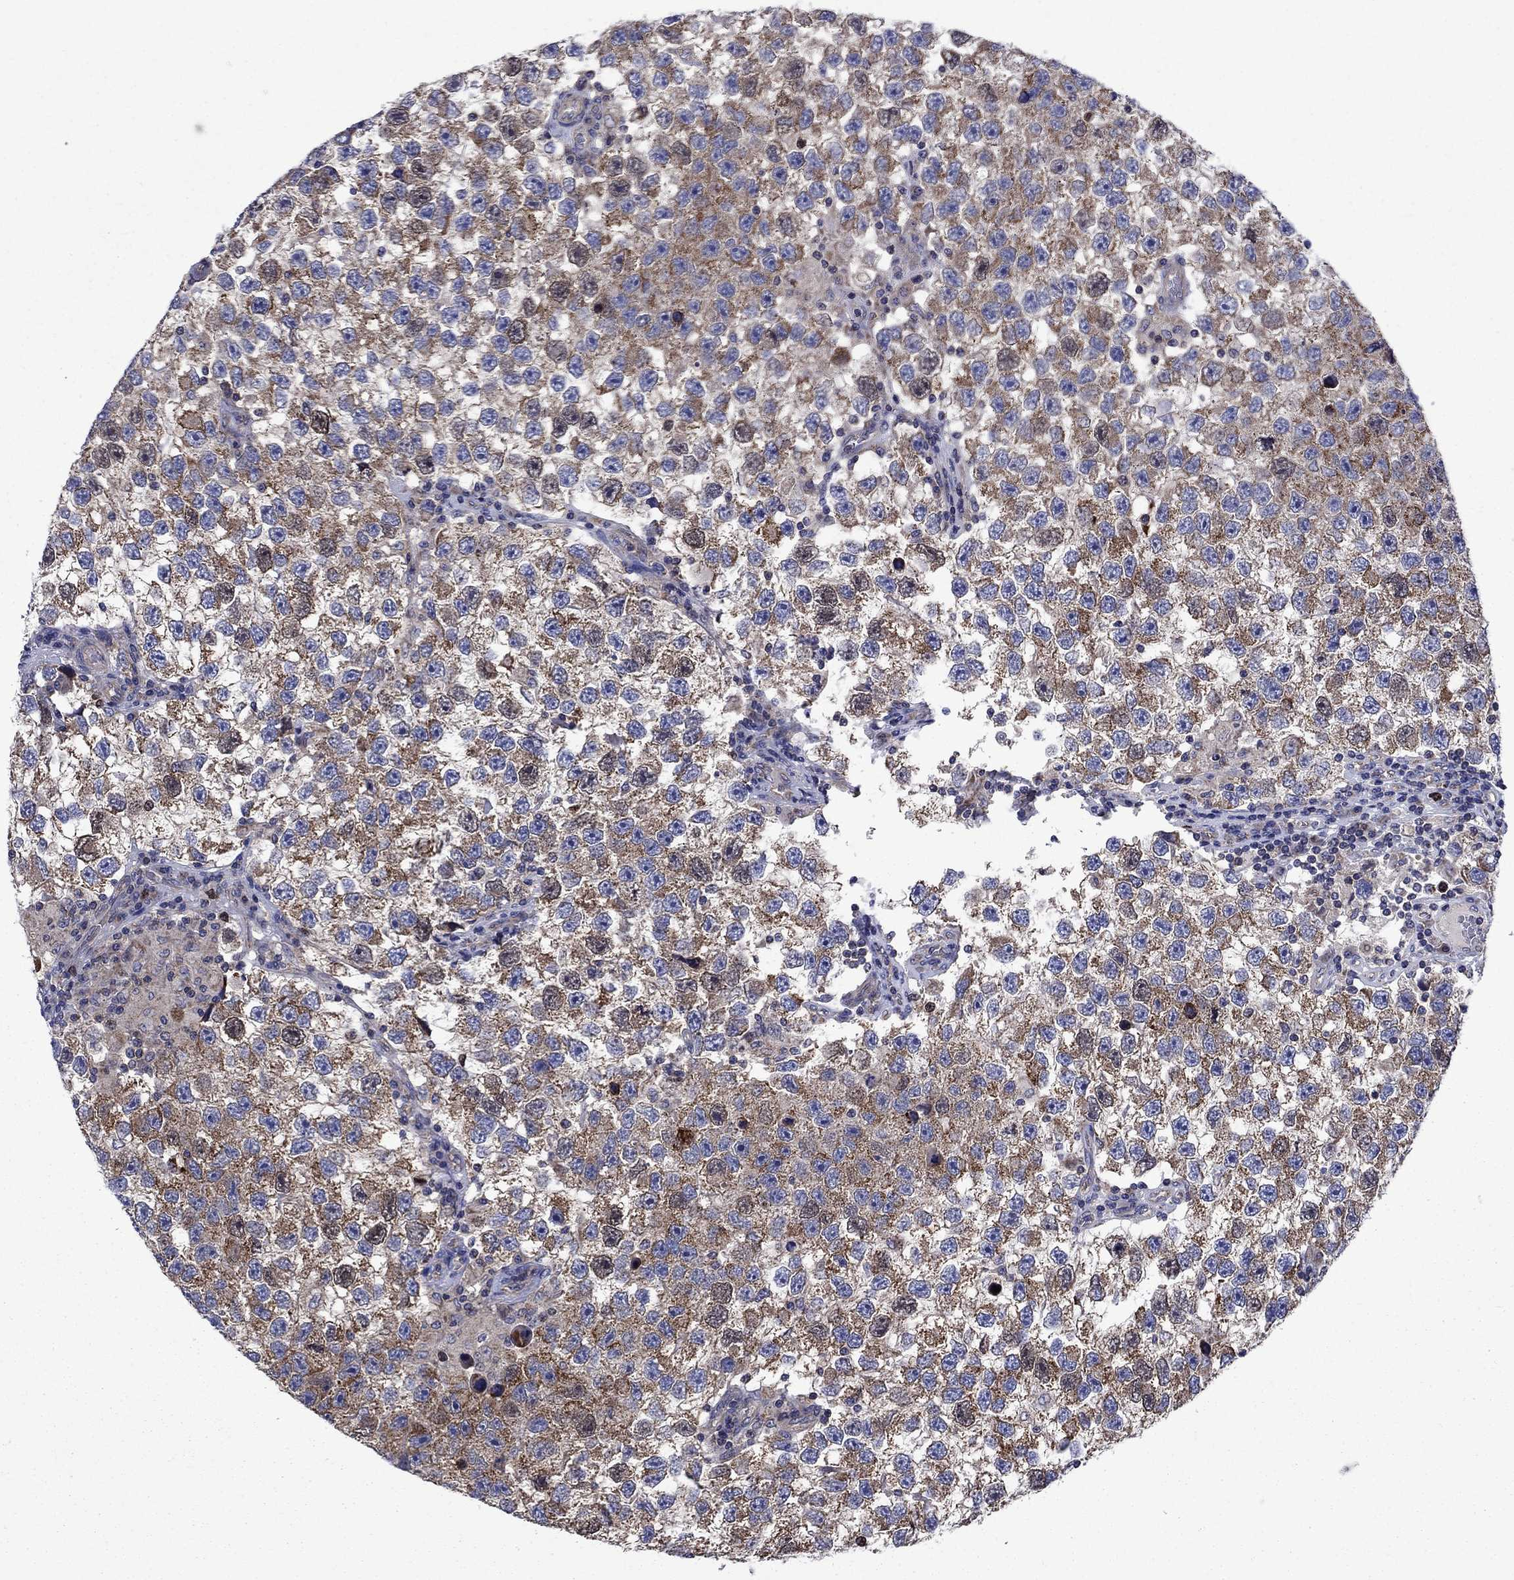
{"staining": {"intensity": "moderate", "quantity": ">75%", "location": "cytoplasmic/membranous"}, "tissue": "testis cancer", "cell_type": "Tumor cells", "image_type": "cancer", "snomed": [{"axis": "morphology", "description": "Seminoma, NOS"}, {"axis": "topography", "description": "Testis"}], "caption": "Tumor cells exhibit medium levels of moderate cytoplasmic/membranous expression in about >75% of cells in seminoma (testis). (Stains: DAB (3,3'-diaminobenzidine) in brown, nuclei in blue, Microscopy: brightfield microscopy at high magnification).", "gene": "KIF22", "patient": {"sex": "male", "age": 26}}